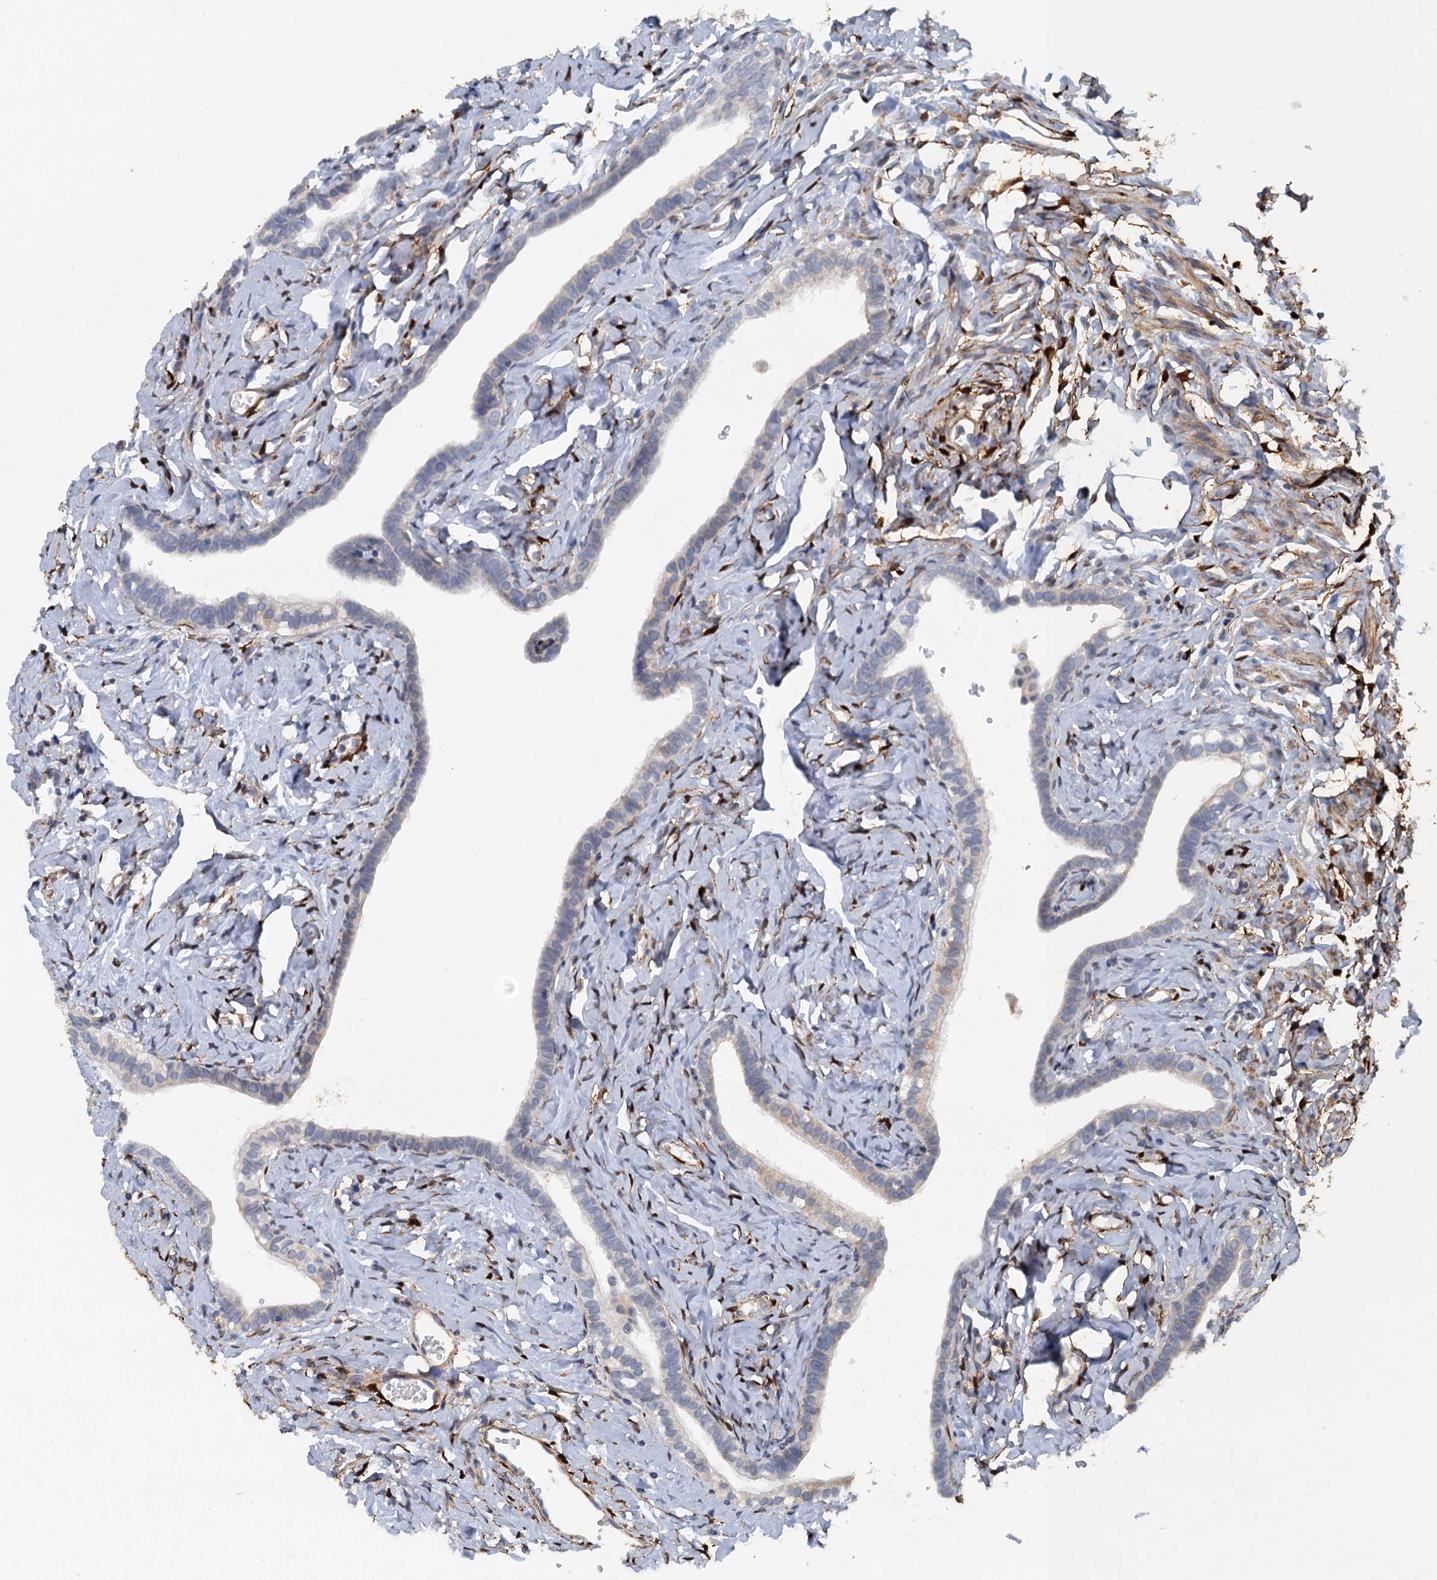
{"staining": {"intensity": "moderate", "quantity": "<25%", "location": "cytoplasmic/membranous"}, "tissue": "fallopian tube", "cell_type": "Glandular cells", "image_type": "normal", "snomed": [{"axis": "morphology", "description": "Normal tissue, NOS"}, {"axis": "topography", "description": "Fallopian tube"}], "caption": "The immunohistochemical stain labels moderate cytoplasmic/membranous expression in glandular cells of unremarkable fallopian tube. The staining was performed using DAB (3,3'-diaminobenzidine) to visualize the protein expression in brown, while the nuclei were stained in blue with hematoxylin (Magnification: 20x).", "gene": "POGLUT3", "patient": {"sex": "female", "age": 66}}